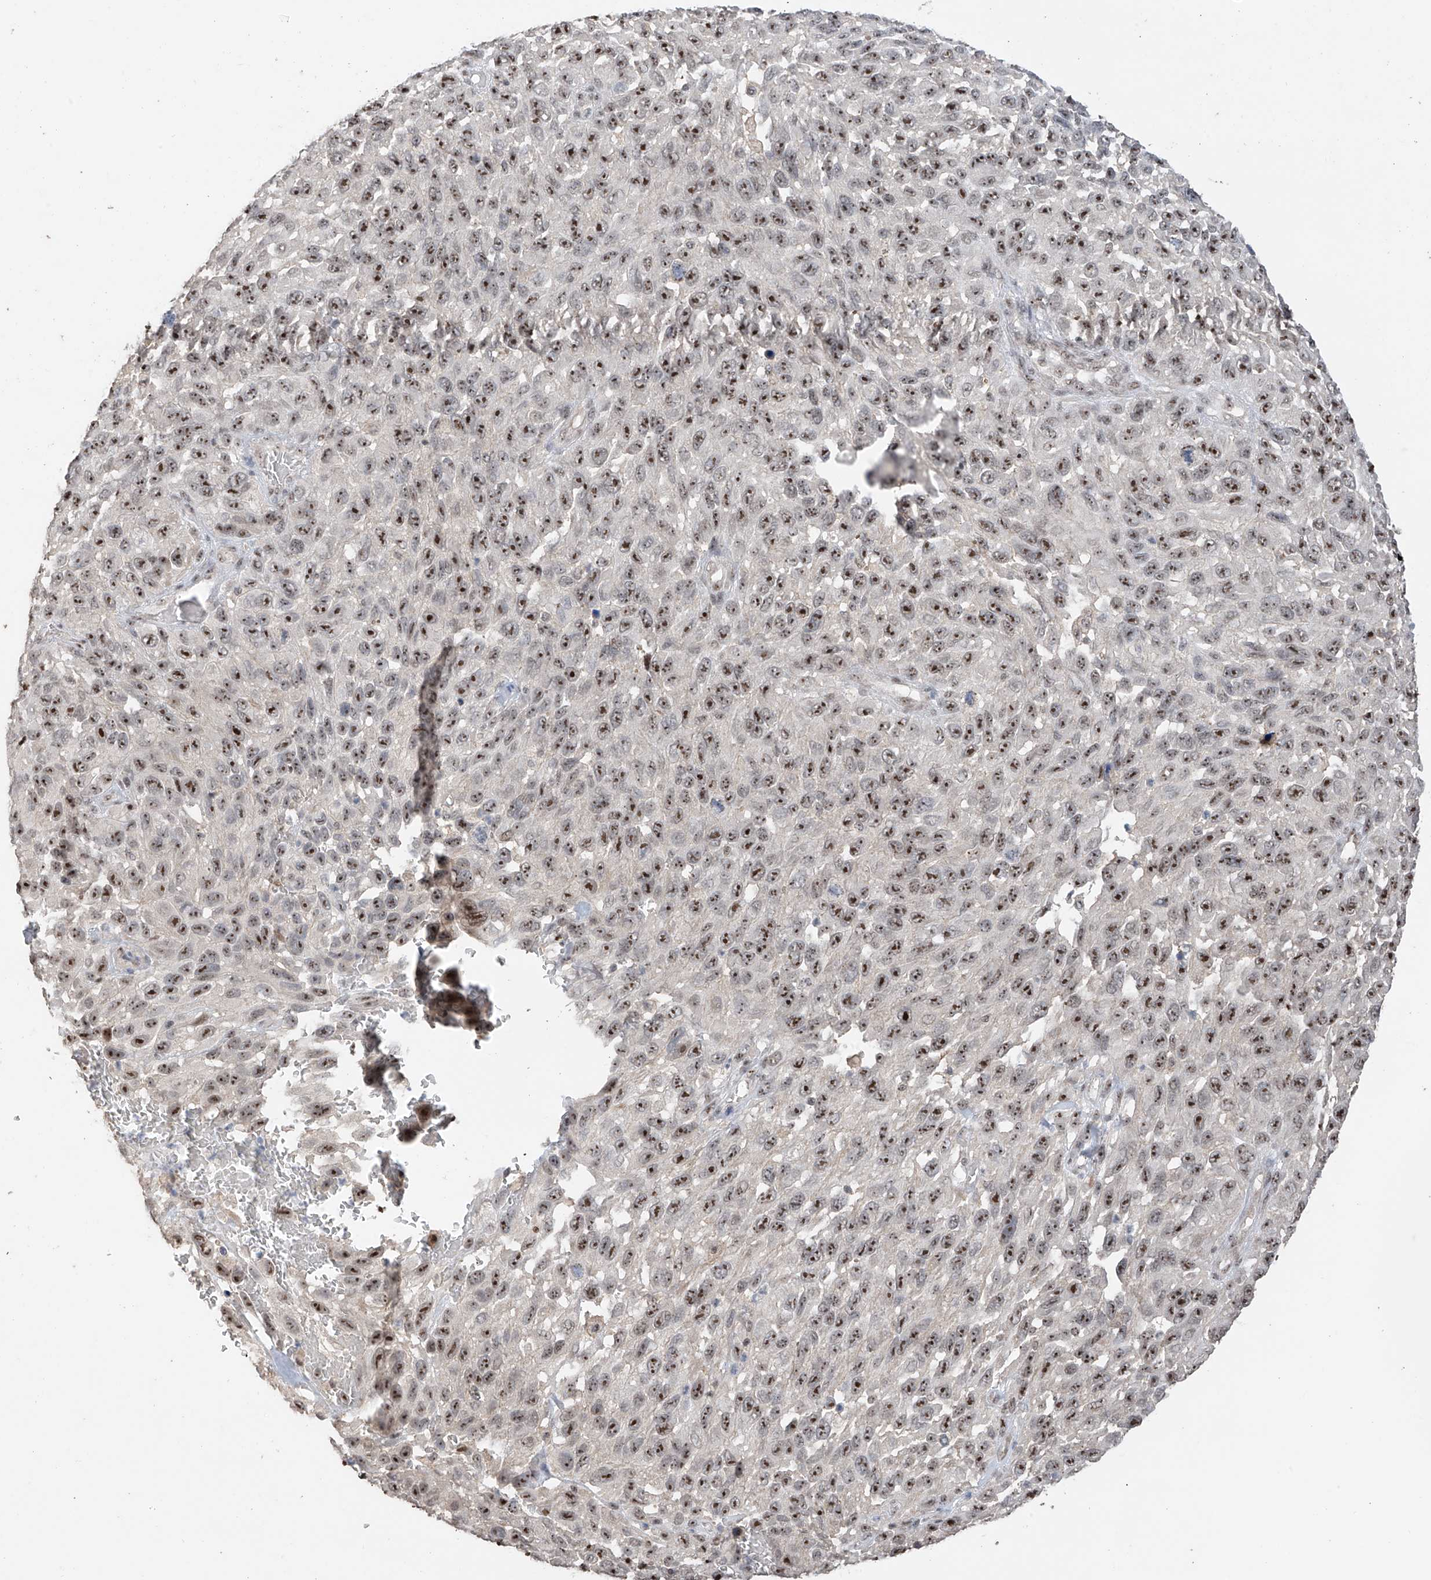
{"staining": {"intensity": "strong", "quantity": "25%-75%", "location": "nuclear"}, "tissue": "melanoma", "cell_type": "Tumor cells", "image_type": "cancer", "snomed": [{"axis": "morphology", "description": "Malignant melanoma, NOS"}, {"axis": "topography", "description": "Skin"}], "caption": "A photomicrograph showing strong nuclear expression in approximately 25%-75% of tumor cells in melanoma, as visualized by brown immunohistochemical staining.", "gene": "C1orf131", "patient": {"sex": "female", "age": 96}}